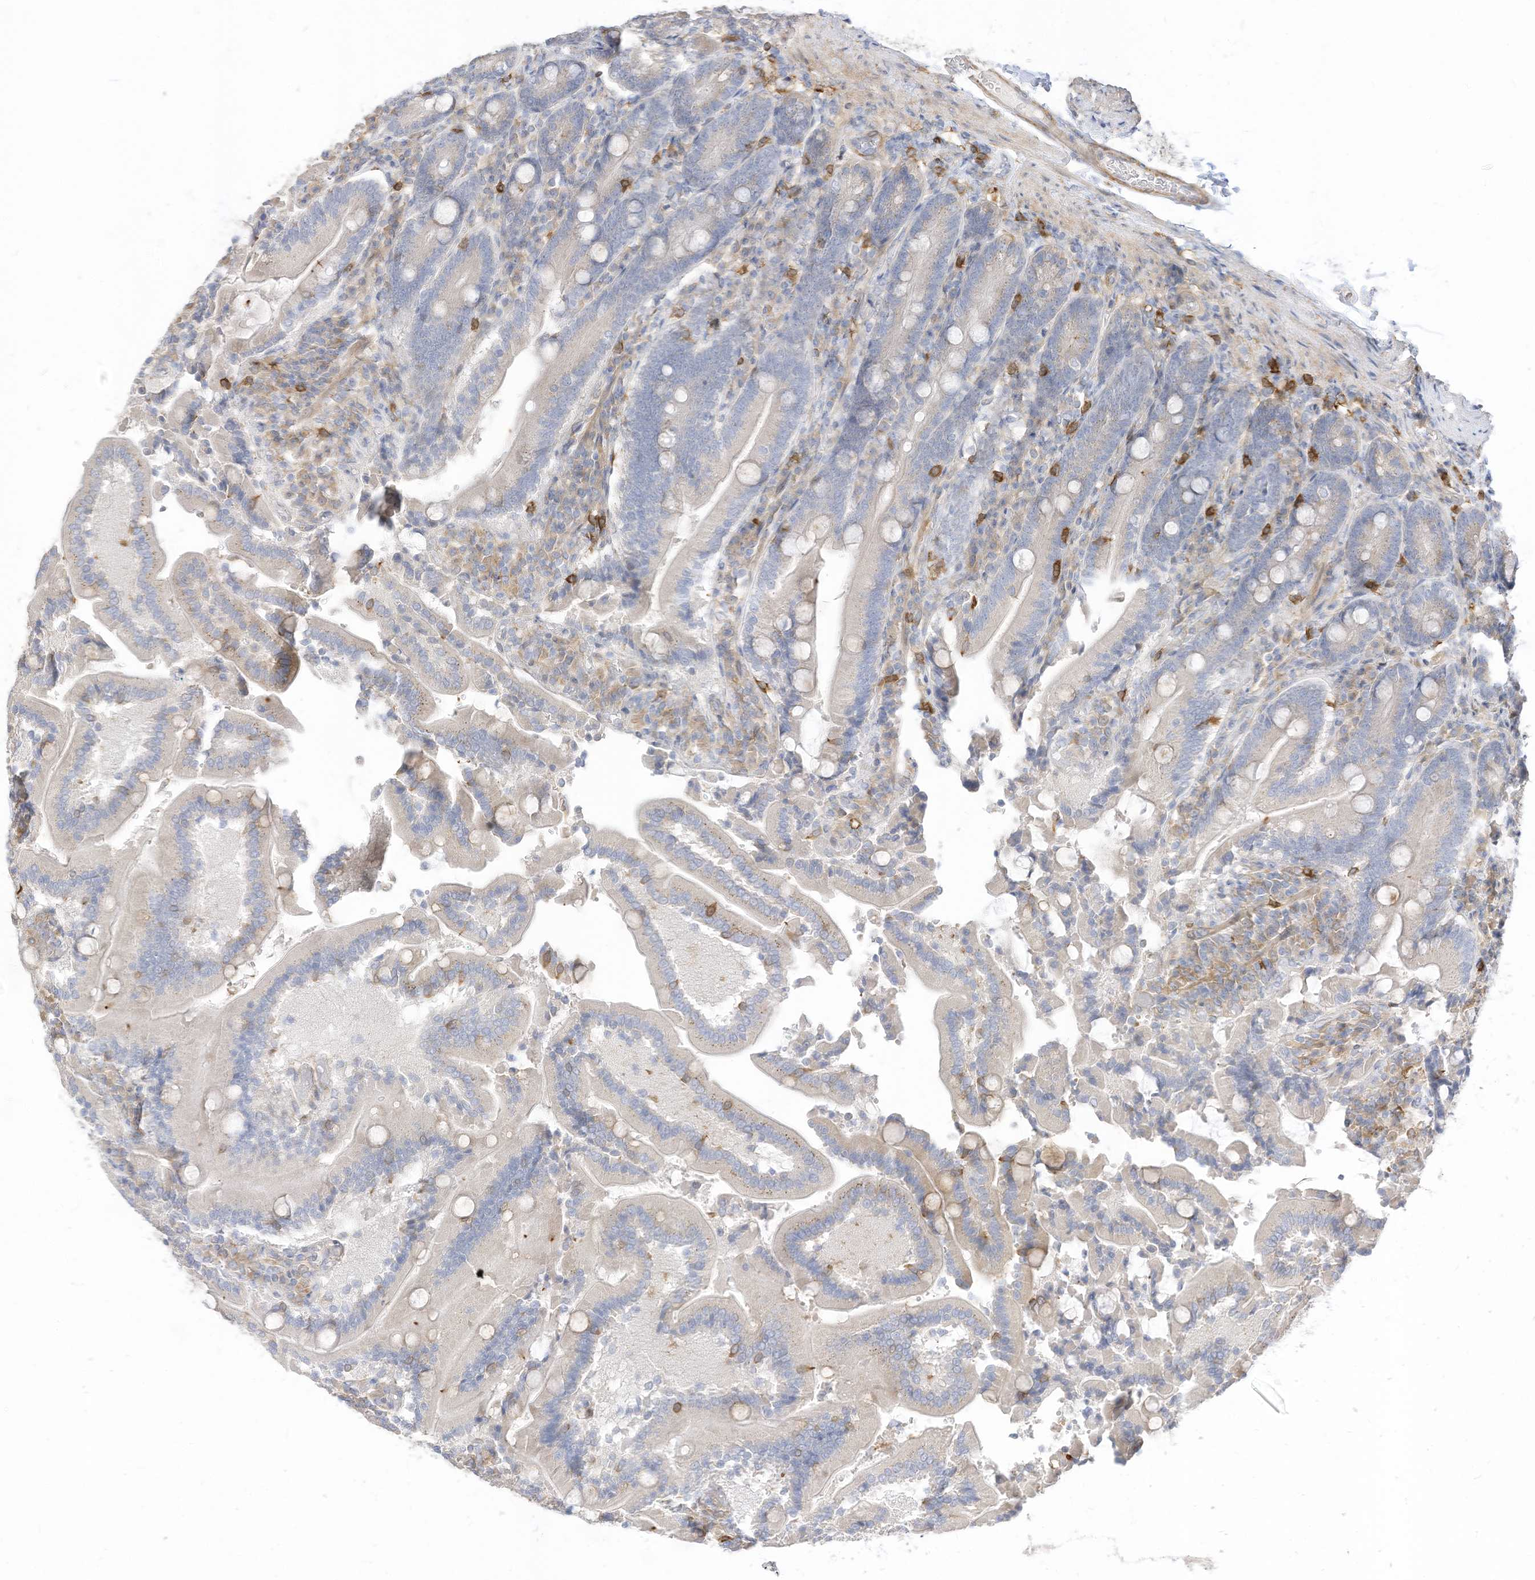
{"staining": {"intensity": "weak", "quantity": "25%-75%", "location": "cytoplasmic/membranous"}, "tissue": "duodenum", "cell_type": "Glandular cells", "image_type": "normal", "snomed": [{"axis": "morphology", "description": "Normal tissue, NOS"}, {"axis": "topography", "description": "Duodenum"}], "caption": "Immunohistochemistry of benign human duodenum reveals low levels of weak cytoplasmic/membranous positivity in approximately 25%-75% of glandular cells.", "gene": "ATP13A1", "patient": {"sex": "female", "age": 62}}